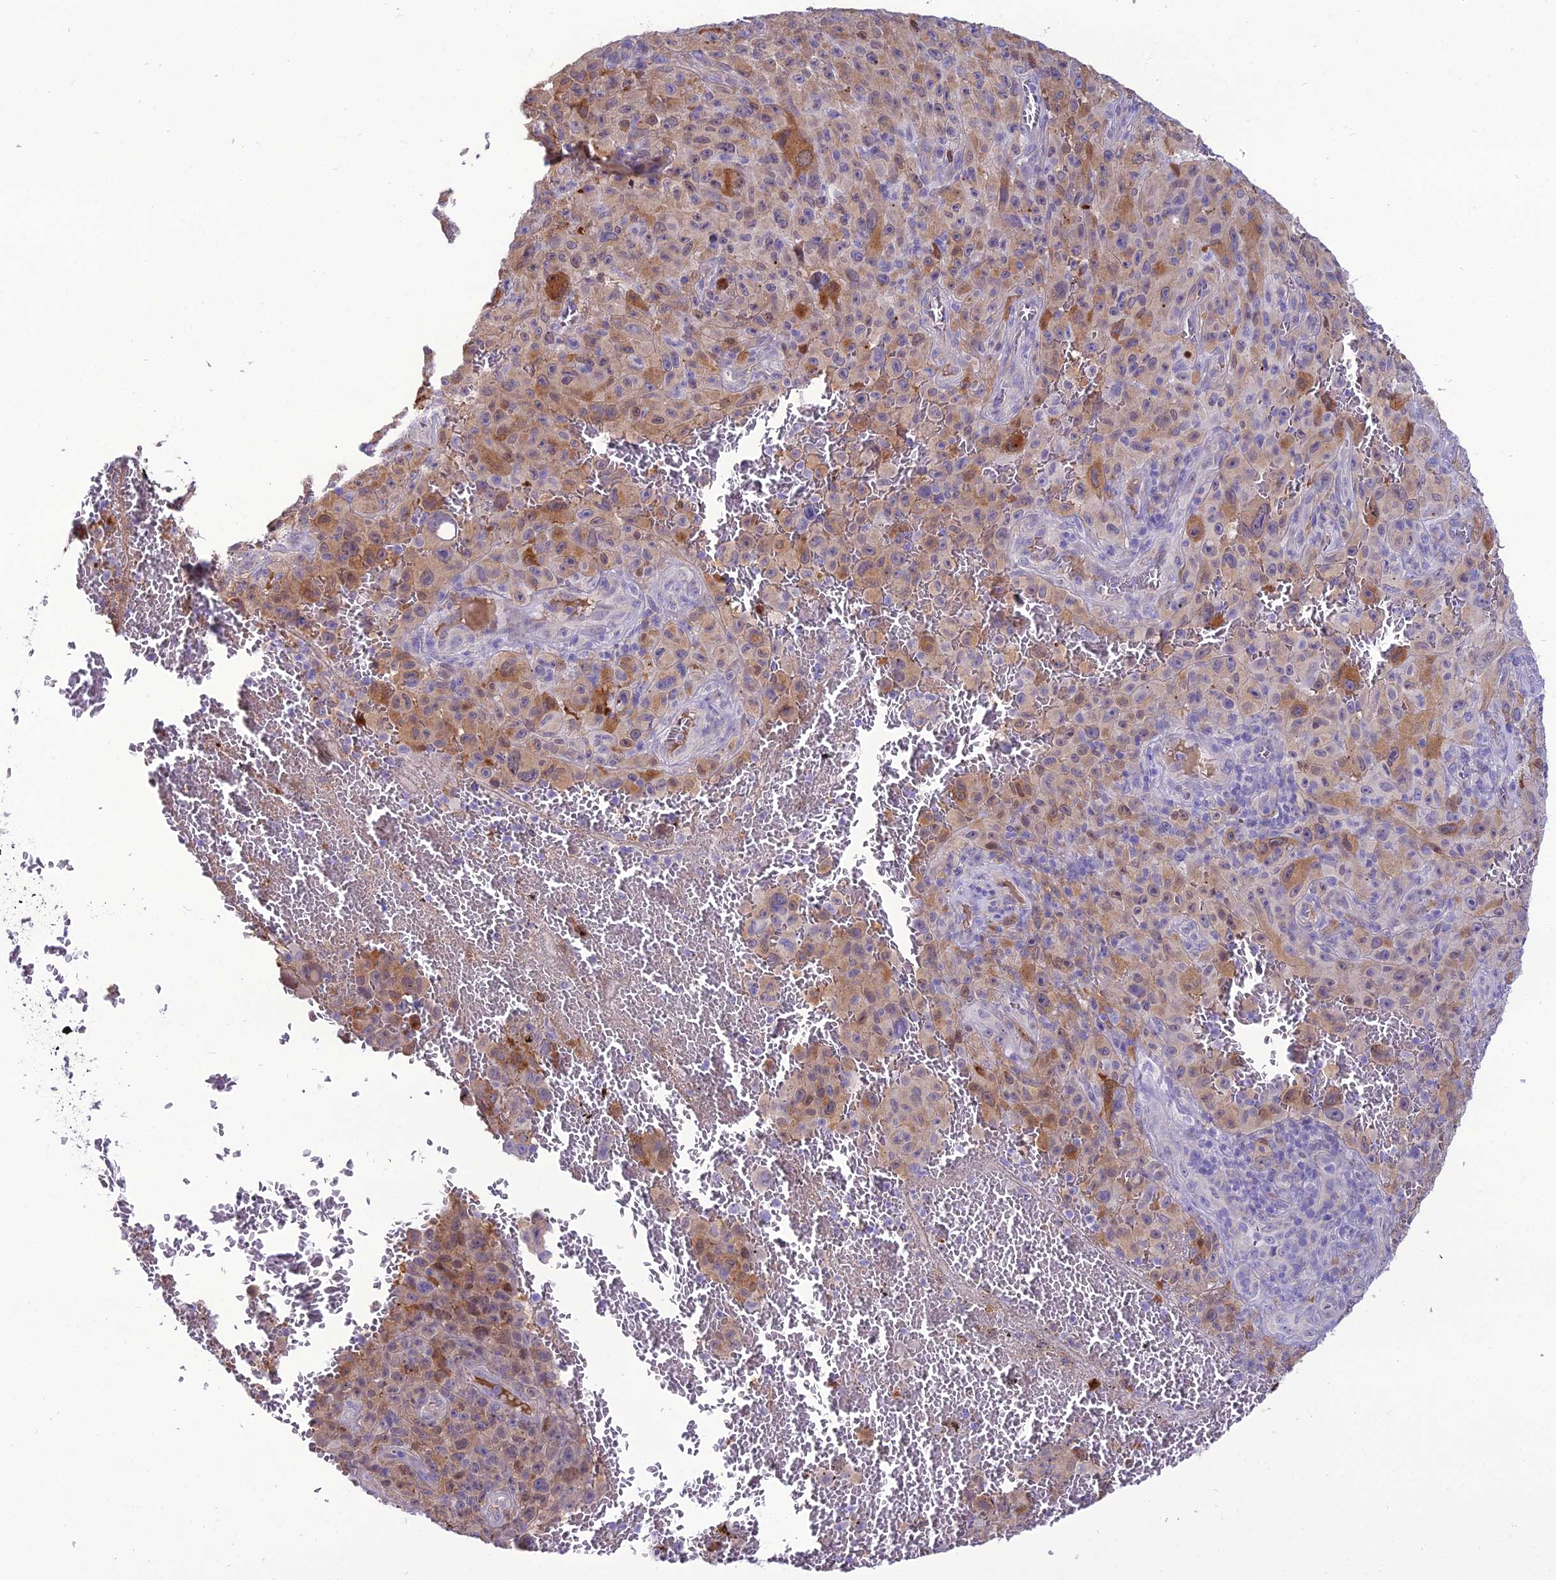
{"staining": {"intensity": "moderate", "quantity": "<25%", "location": "cytoplasmic/membranous"}, "tissue": "melanoma", "cell_type": "Tumor cells", "image_type": "cancer", "snomed": [{"axis": "morphology", "description": "Malignant melanoma, NOS"}, {"axis": "topography", "description": "Skin"}], "caption": "The immunohistochemical stain labels moderate cytoplasmic/membranous staining in tumor cells of malignant melanoma tissue.", "gene": "MB21D2", "patient": {"sex": "female", "age": 82}}